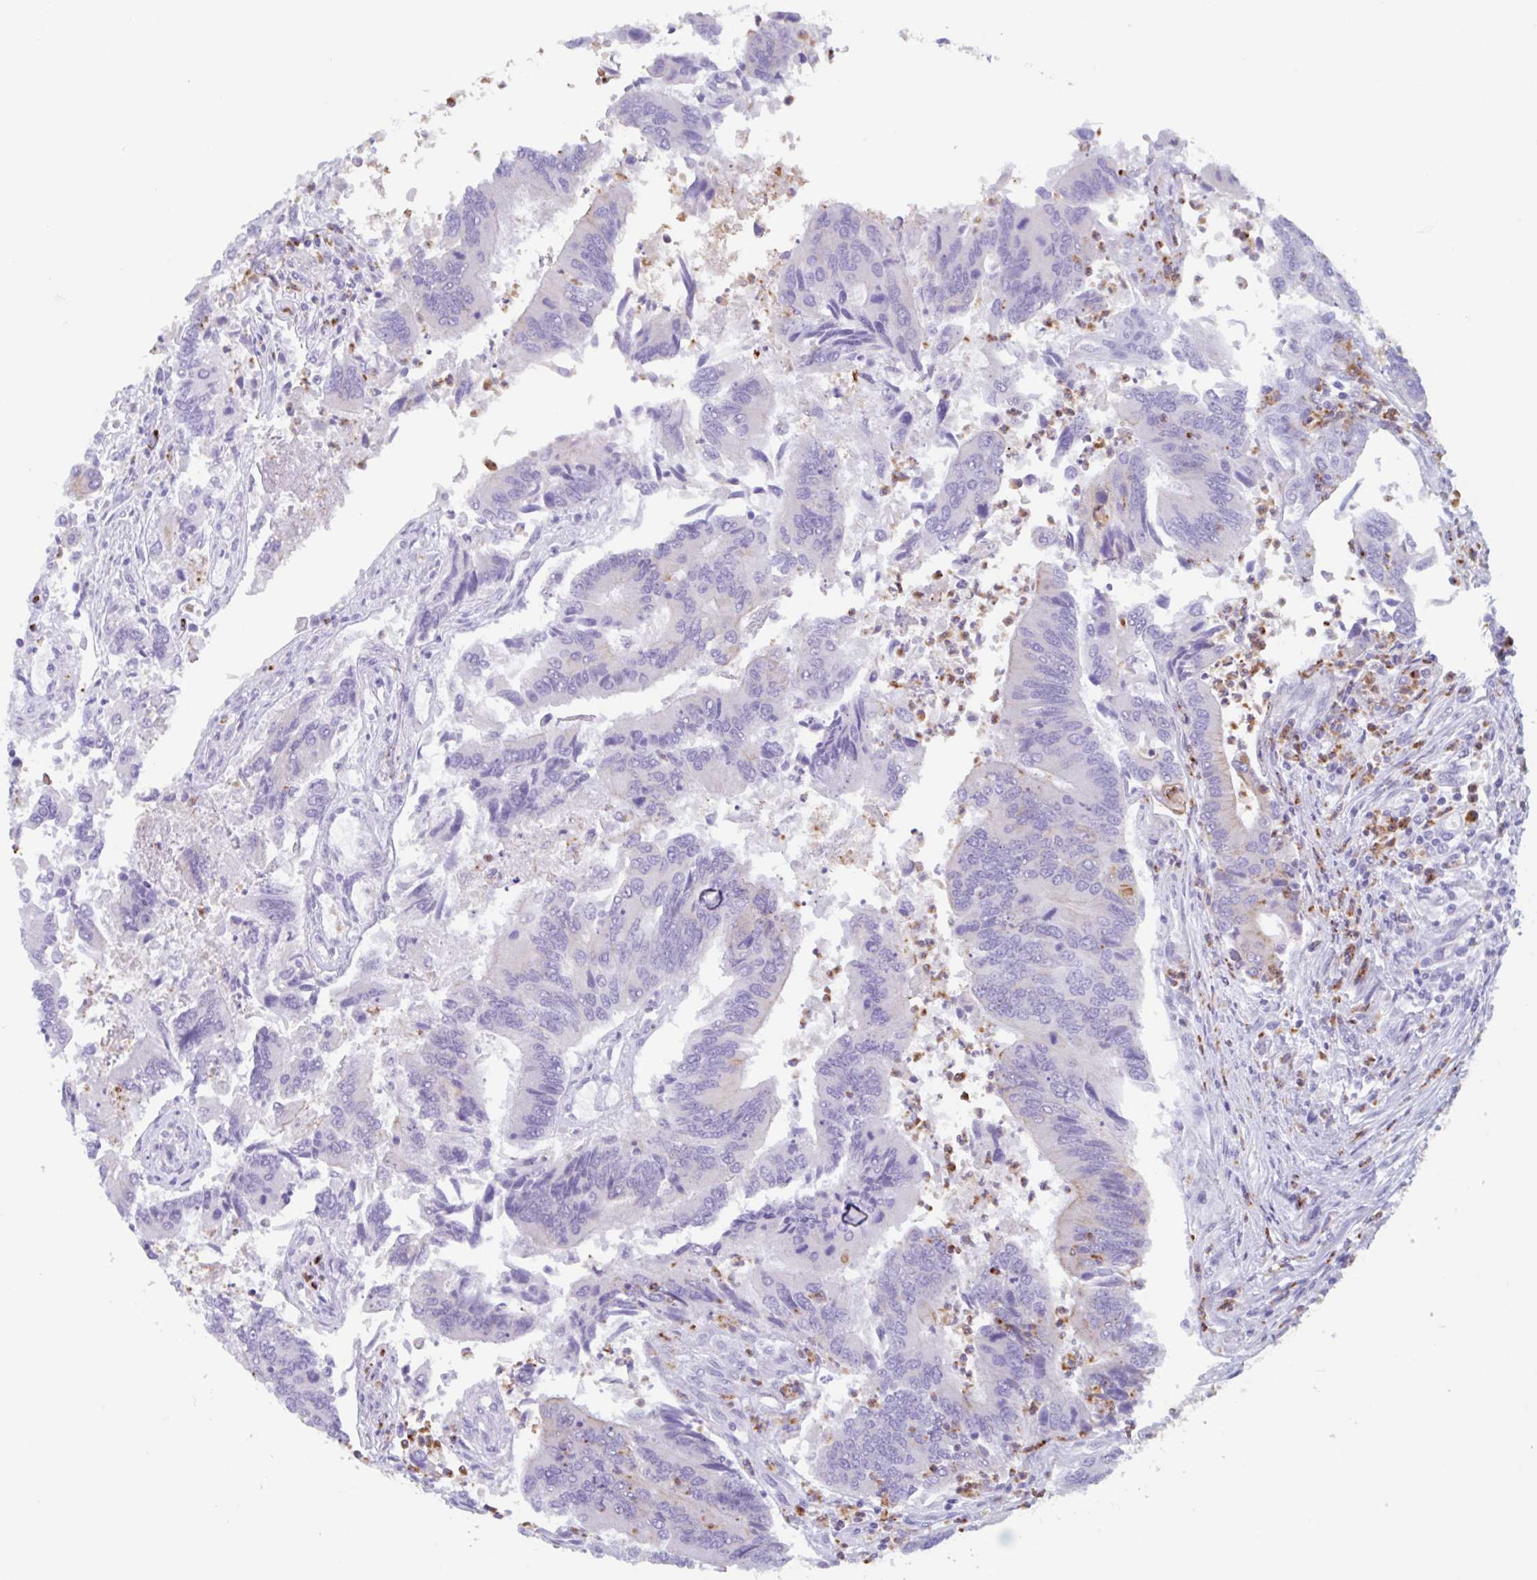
{"staining": {"intensity": "negative", "quantity": "none", "location": "none"}, "tissue": "colorectal cancer", "cell_type": "Tumor cells", "image_type": "cancer", "snomed": [{"axis": "morphology", "description": "Adenocarcinoma, NOS"}, {"axis": "topography", "description": "Colon"}], "caption": "Immunohistochemistry (IHC) photomicrograph of neoplastic tissue: colorectal adenocarcinoma stained with DAB exhibits no significant protein staining in tumor cells. (Stains: DAB (3,3'-diaminobenzidine) IHC with hematoxylin counter stain, Microscopy: brightfield microscopy at high magnification).", "gene": "DTWD2", "patient": {"sex": "female", "age": 67}}